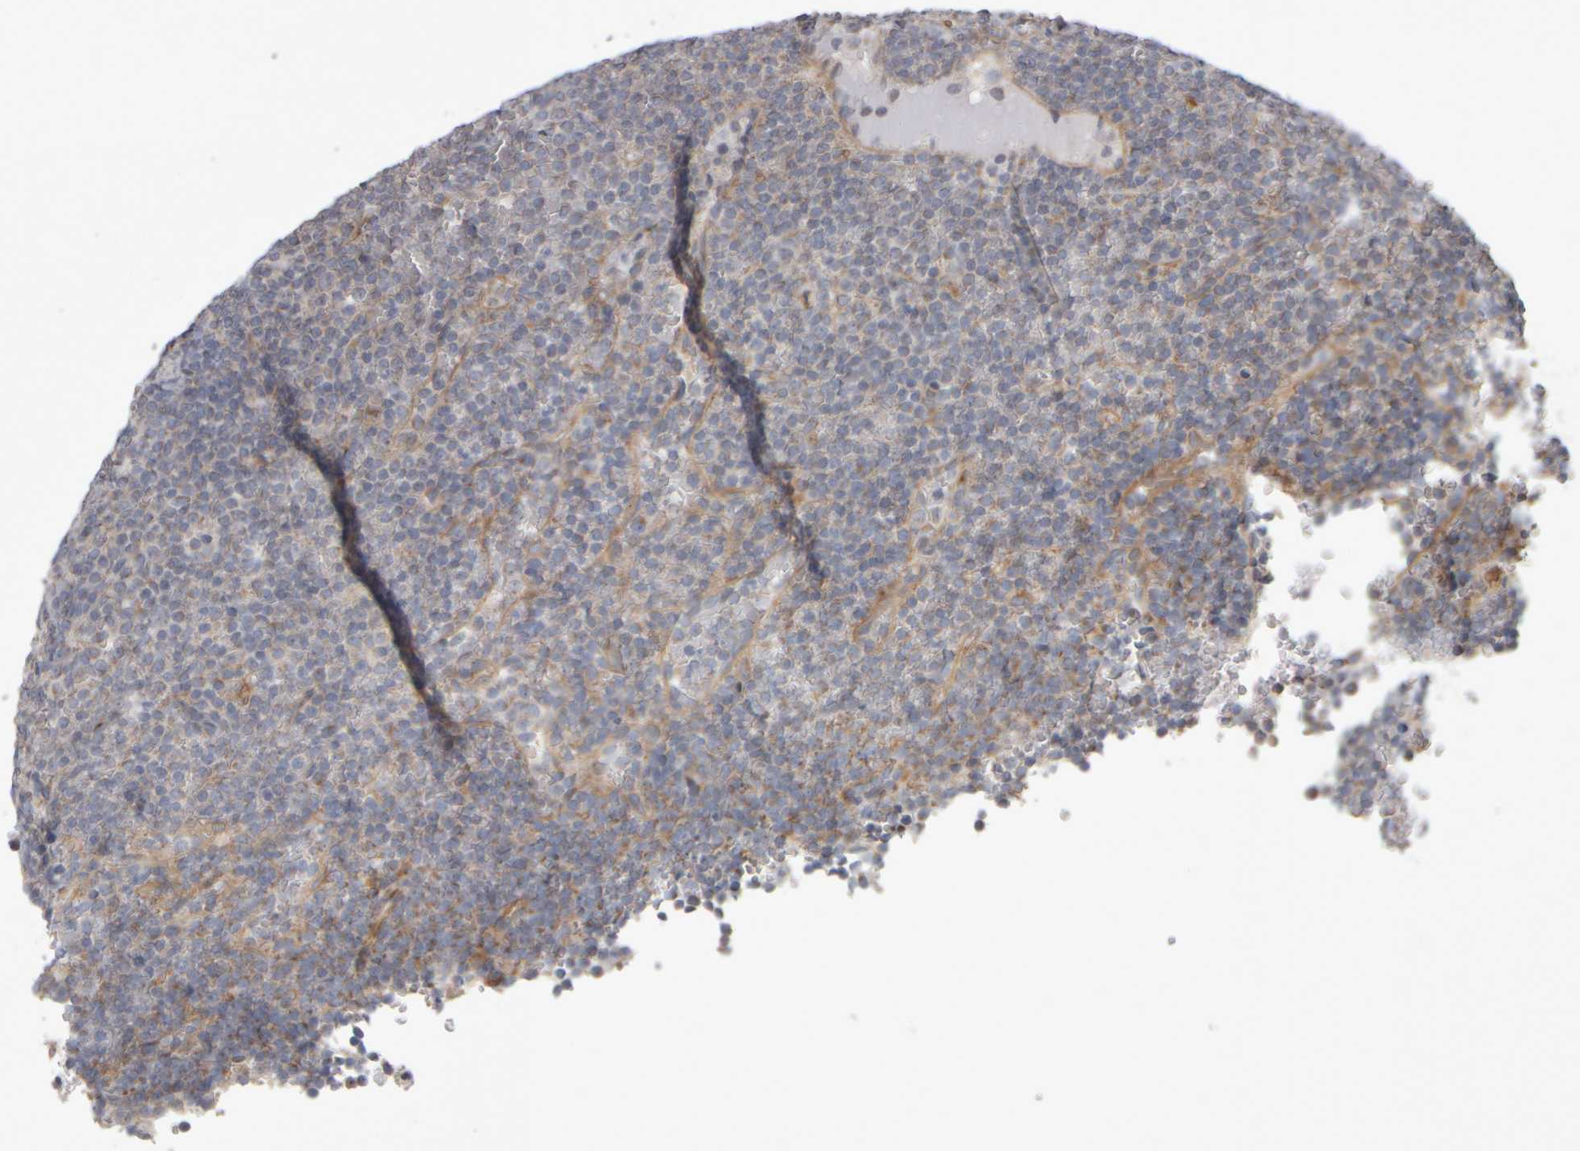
{"staining": {"intensity": "negative", "quantity": "none", "location": "none"}, "tissue": "lymphoma", "cell_type": "Tumor cells", "image_type": "cancer", "snomed": [{"axis": "morphology", "description": "Malignant lymphoma, non-Hodgkin's type, Low grade"}, {"axis": "topography", "description": "Spleen"}], "caption": "High power microscopy histopathology image of an immunohistochemistry (IHC) micrograph of lymphoma, revealing no significant staining in tumor cells. (DAB (3,3'-diaminobenzidine) immunohistochemistry (IHC) visualized using brightfield microscopy, high magnification).", "gene": "SCO1", "patient": {"sex": "female", "age": 77}}